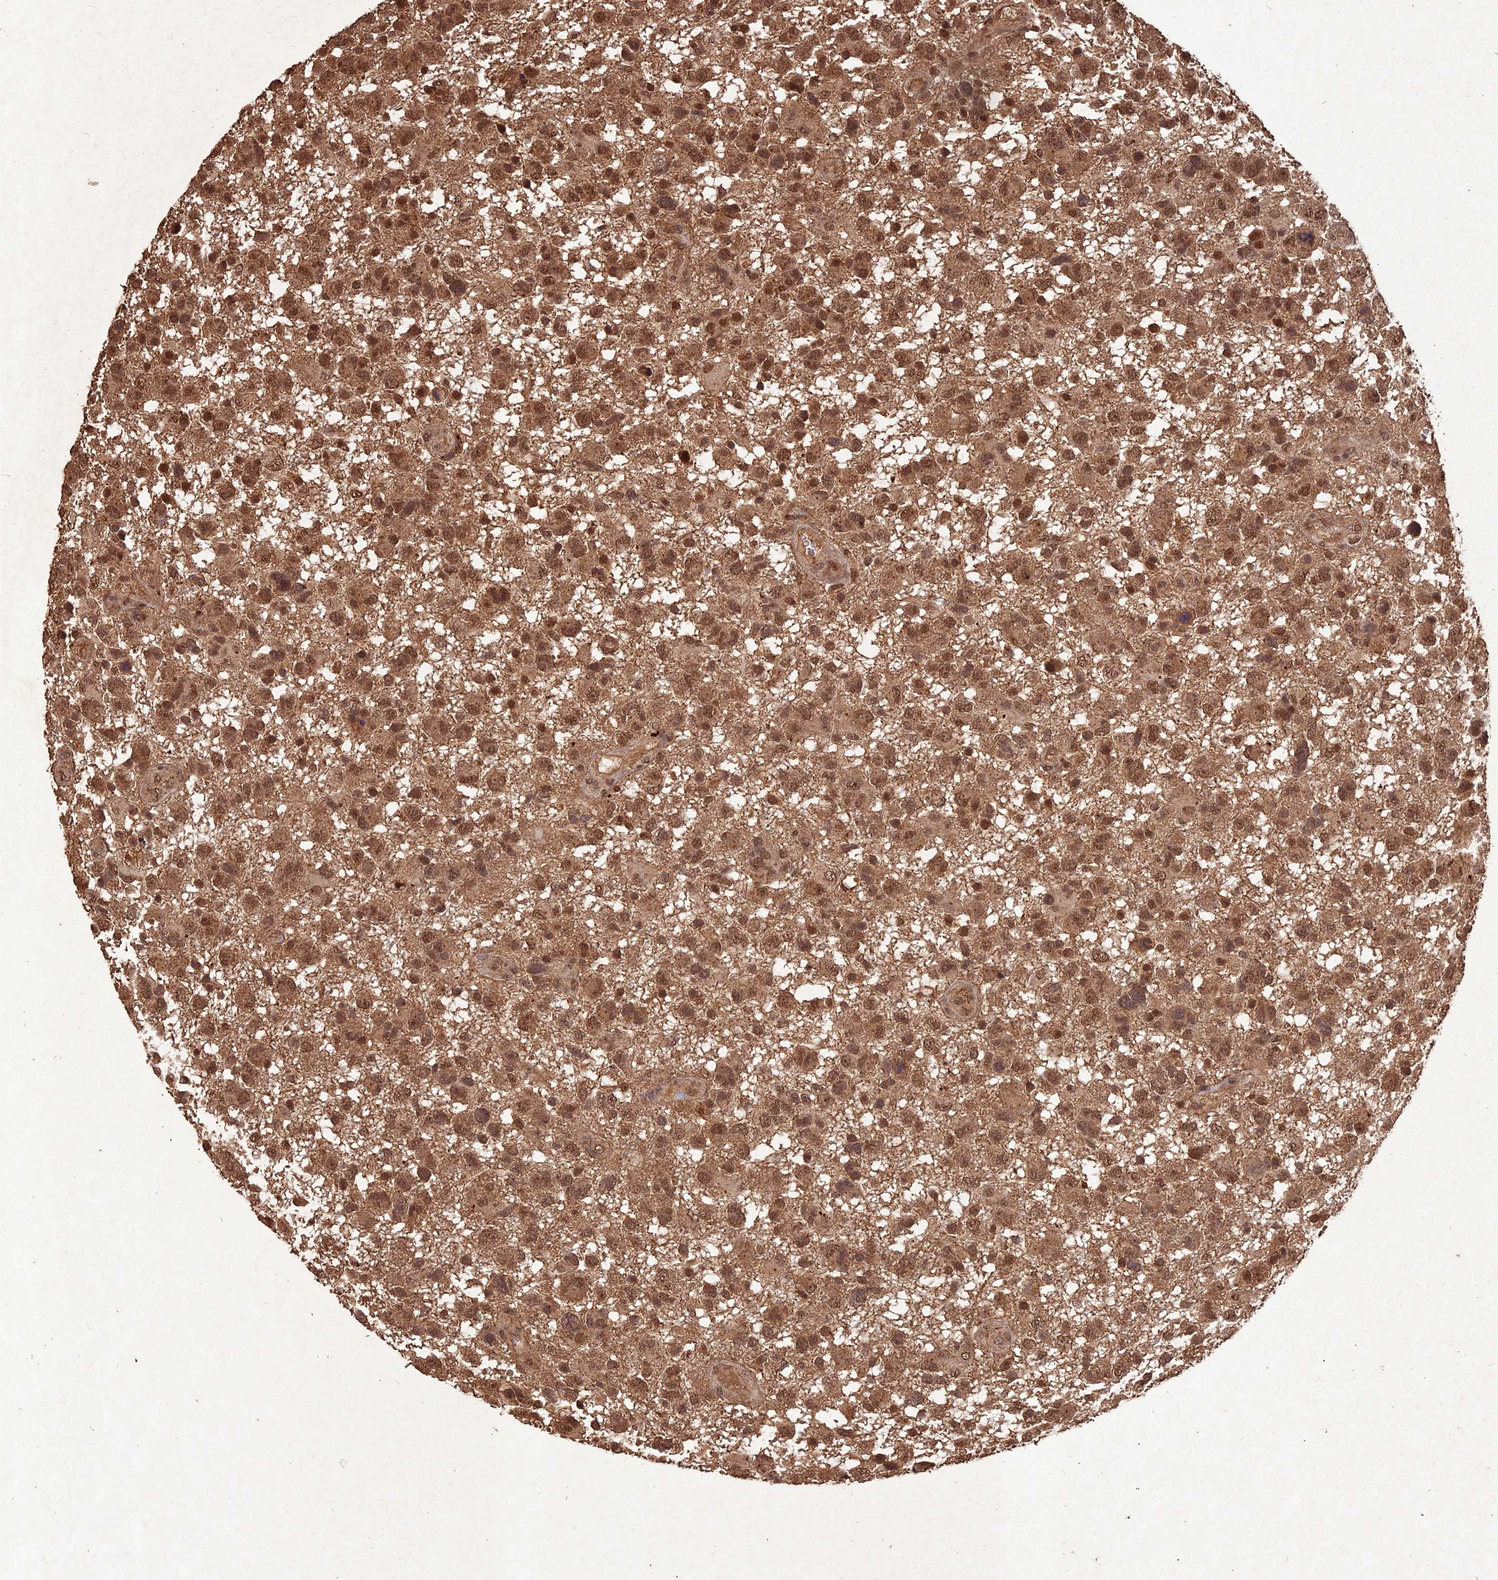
{"staining": {"intensity": "moderate", "quantity": ">75%", "location": "cytoplasmic/membranous,nuclear"}, "tissue": "glioma", "cell_type": "Tumor cells", "image_type": "cancer", "snomed": [{"axis": "morphology", "description": "Glioma, malignant, High grade"}, {"axis": "topography", "description": "Brain"}], "caption": "A brown stain labels moderate cytoplasmic/membranous and nuclear positivity of a protein in human malignant glioma (high-grade) tumor cells.", "gene": "SYMPK", "patient": {"sex": "male", "age": 61}}